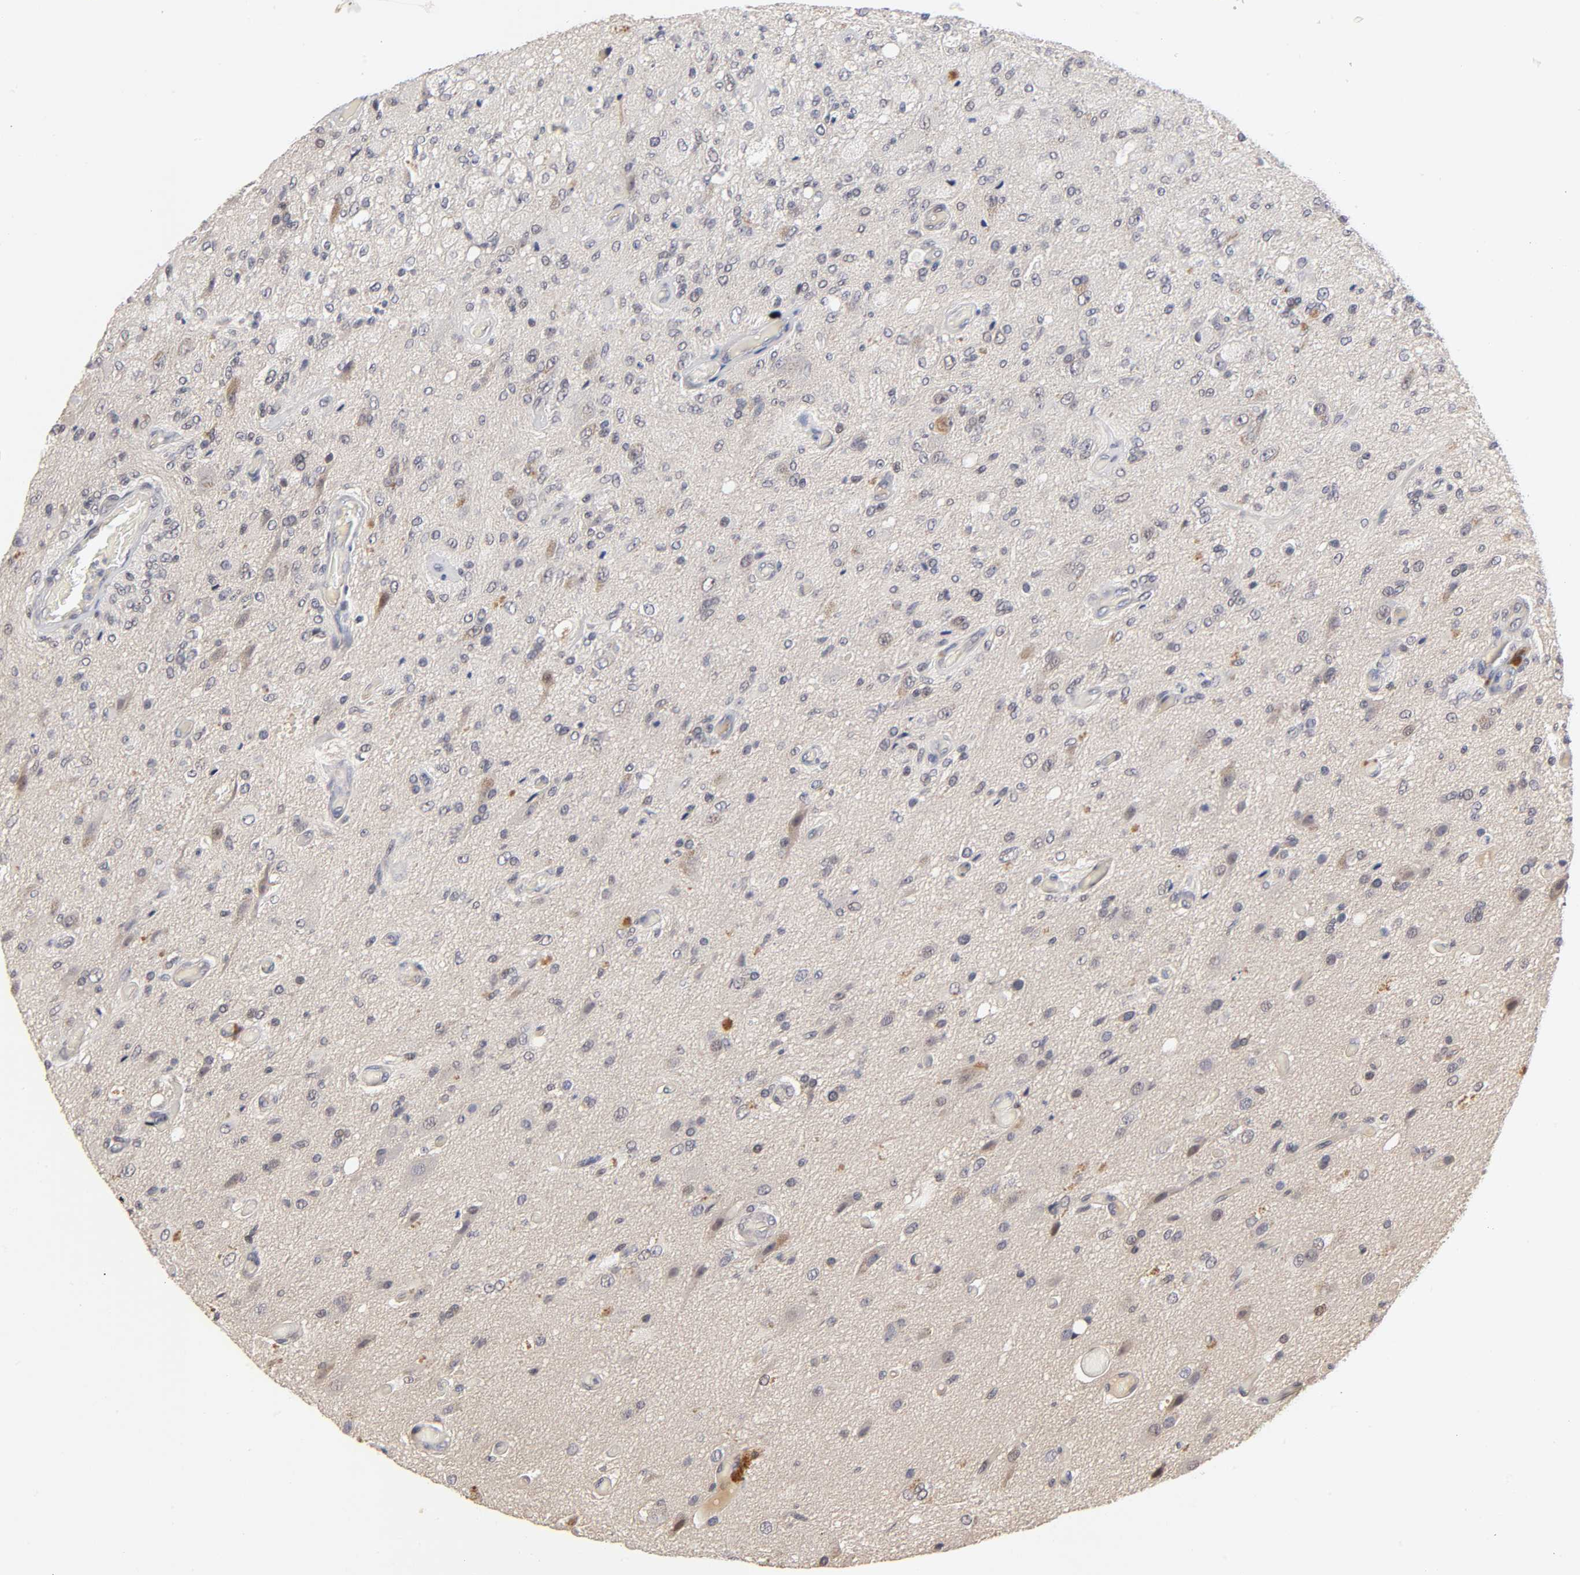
{"staining": {"intensity": "weak", "quantity": "25%-75%", "location": "cytoplasmic/membranous,nuclear"}, "tissue": "glioma", "cell_type": "Tumor cells", "image_type": "cancer", "snomed": [{"axis": "morphology", "description": "Normal tissue, NOS"}, {"axis": "morphology", "description": "Glioma, malignant, High grade"}, {"axis": "topography", "description": "Cerebral cortex"}], "caption": "IHC staining of glioma, which displays low levels of weak cytoplasmic/membranous and nuclear expression in approximately 25%-75% of tumor cells indicating weak cytoplasmic/membranous and nuclear protein expression. The staining was performed using DAB (brown) for protein detection and nuclei were counterstained in hematoxylin (blue).", "gene": "EP300", "patient": {"sex": "male", "age": 77}}